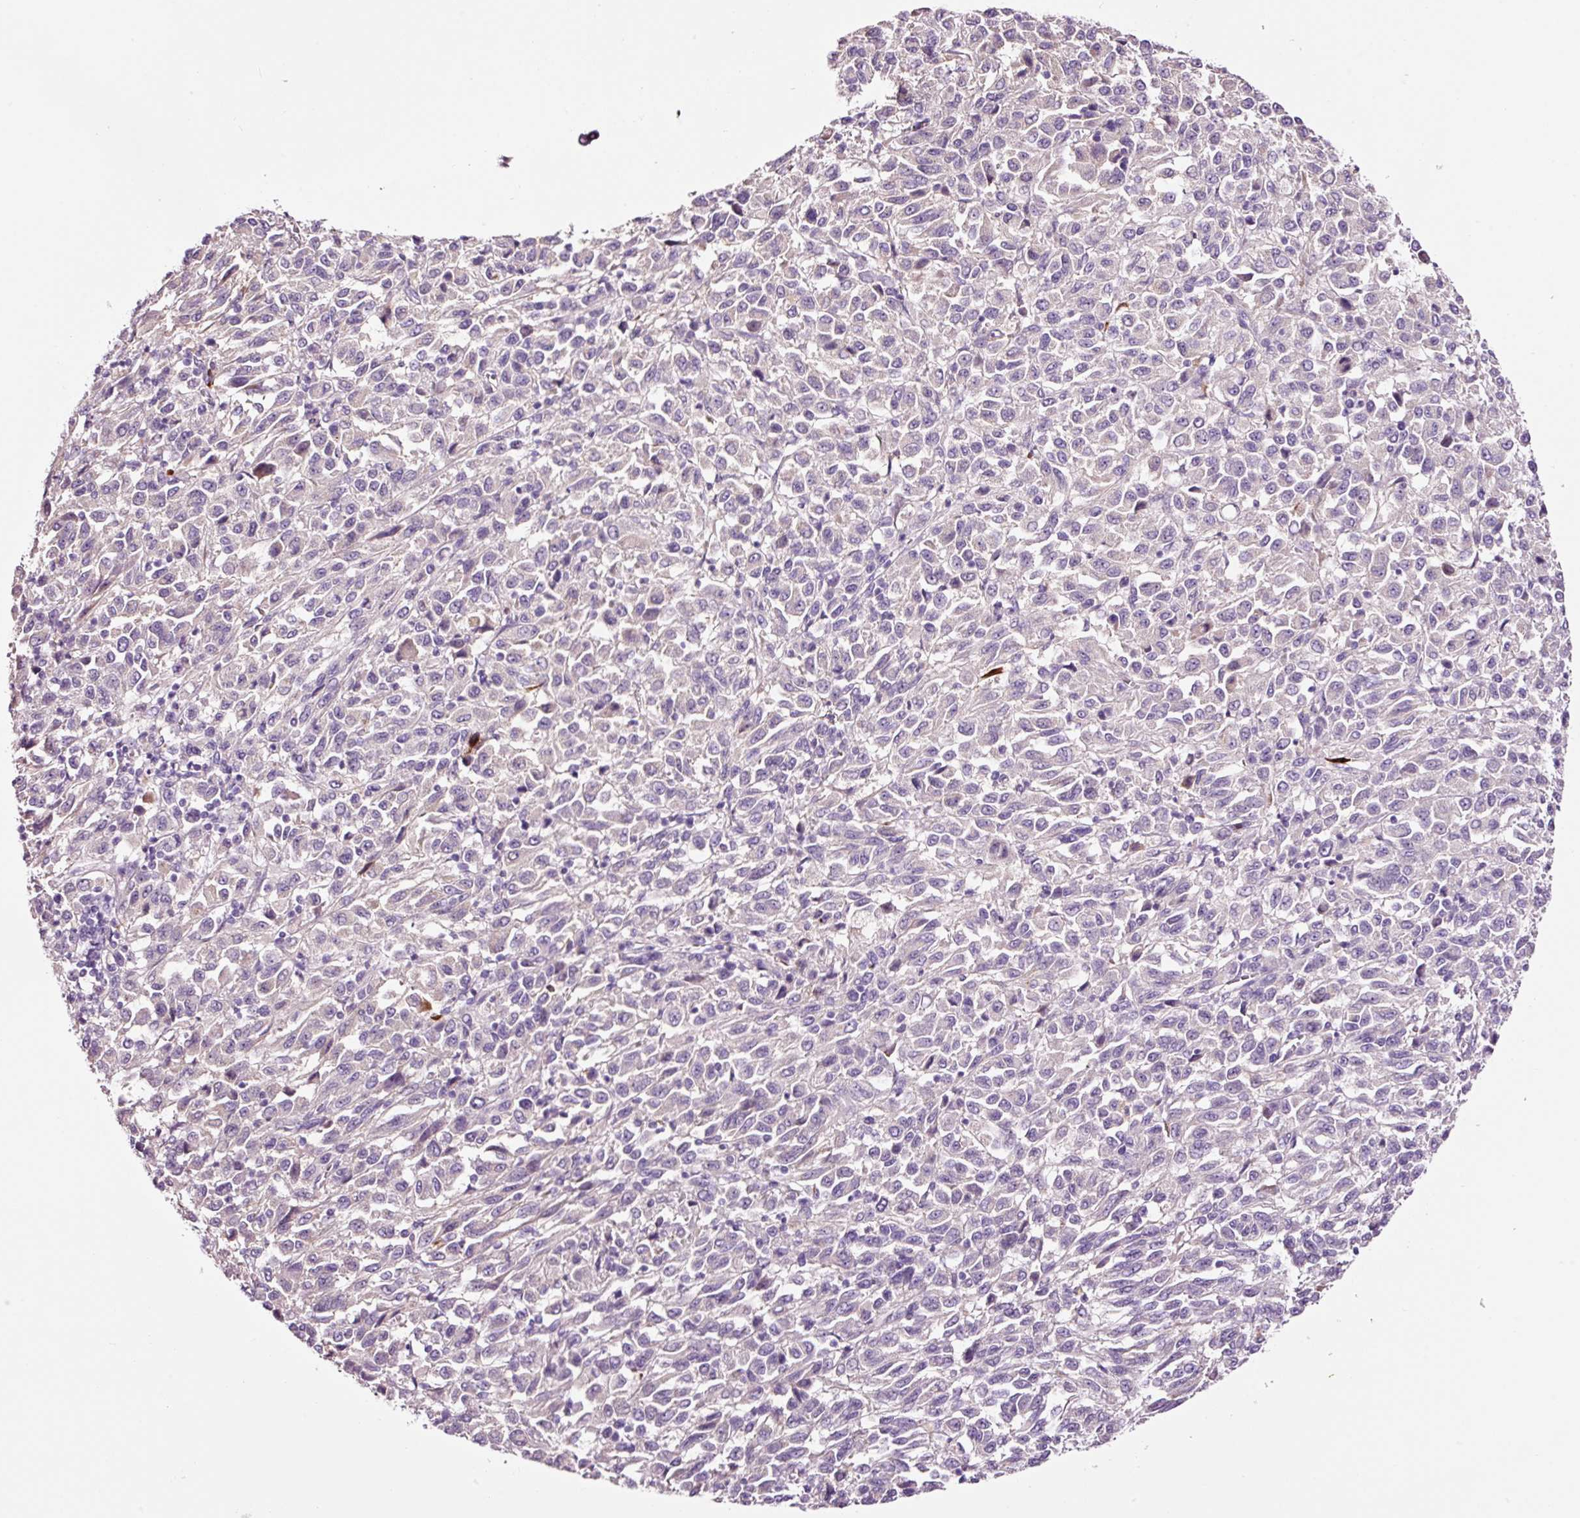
{"staining": {"intensity": "negative", "quantity": "none", "location": "none"}, "tissue": "melanoma", "cell_type": "Tumor cells", "image_type": "cancer", "snomed": [{"axis": "morphology", "description": "Malignant melanoma, Metastatic site"}, {"axis": "topography", "description": "Lung"}], "caption": "Tumor cells are negative for protein expression in human melanoma.", "gene": "PAM", "patient": {"sex": "male", "age": 64}}